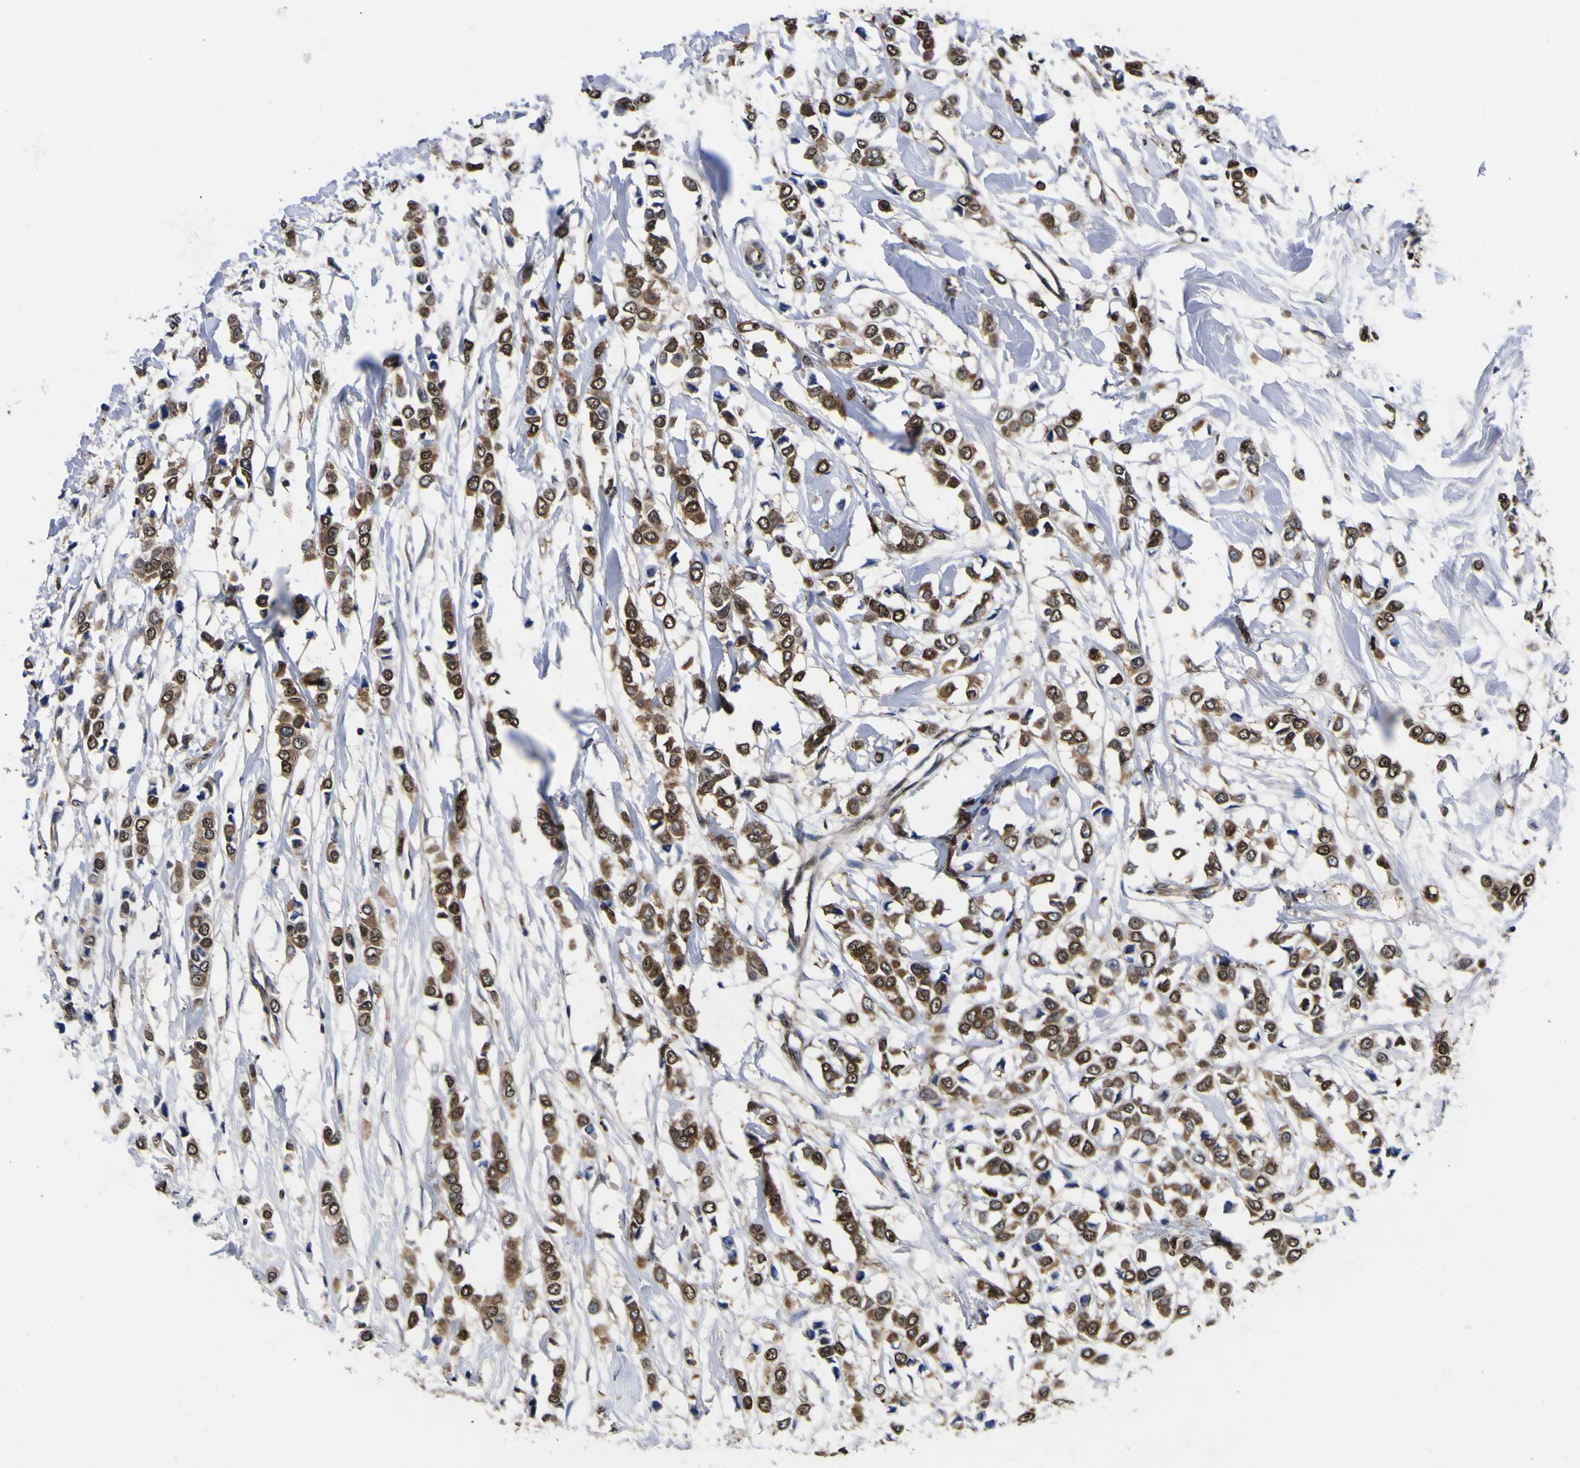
{"staining": {"intensity": "moderate", "quantity": ">75%", "location": "cytoplasmic/membranous,nuclear"}, "tissue": "breast cancer", "cell_type": "Tumor cells", "image_type": "cancer", "snomed": [{"axis": "morphology", "description": "Lobular carcinoma"}, {"axis": "topography", "description": "Breast"}], "caption": "IHC of human breast lobular carcinoma shows medium levels of moderate cytoplasmic/membranous and nuclear positivity in about >75% of tumor cells.", "gene": "FAM110B", "patient": {"sex": "female", "age": 51}}